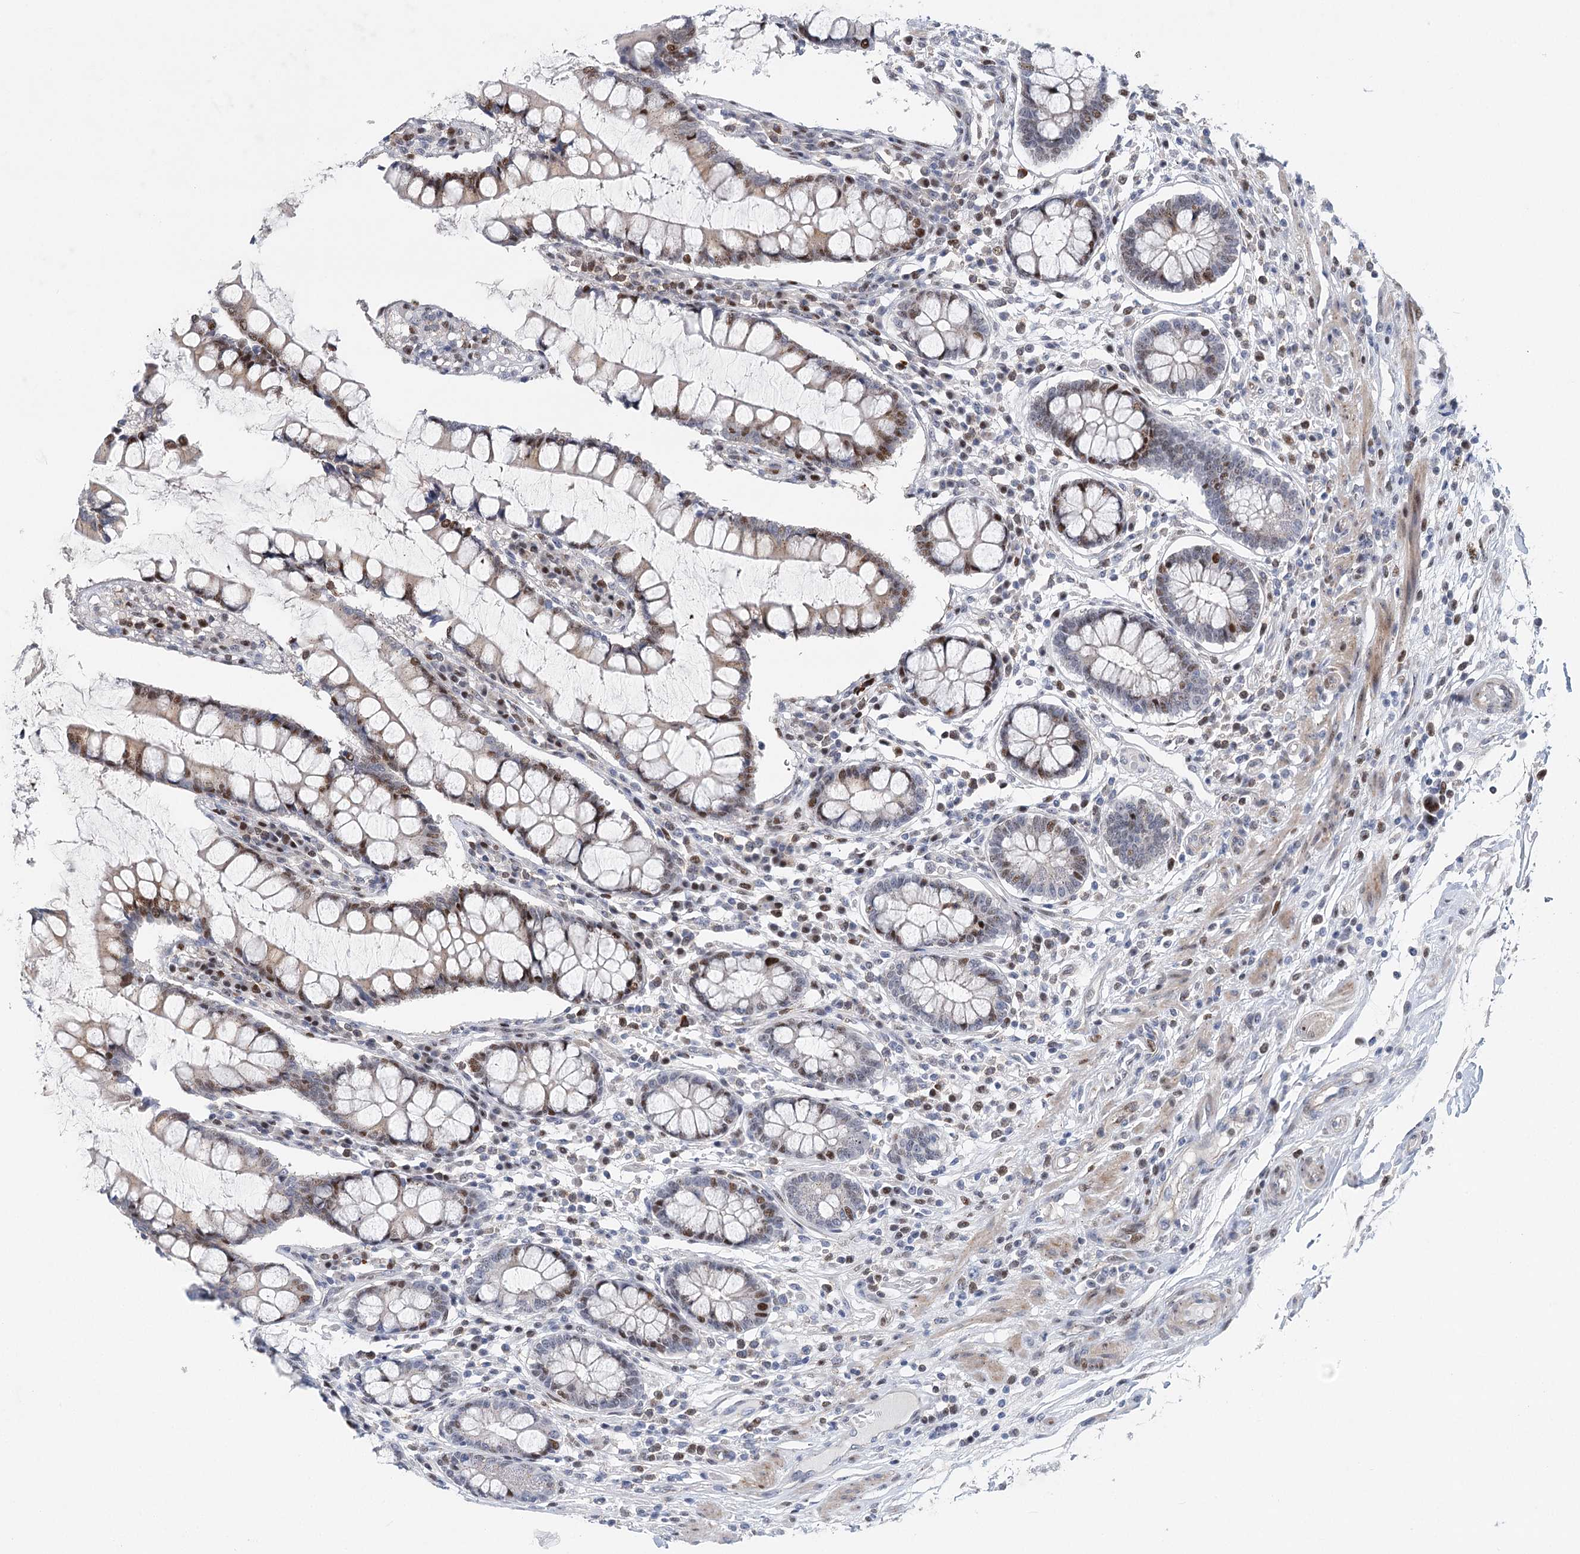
{"staining": {"intensity": "weak", "quantity": ">75%", "location": "cytoplasmic/membranous,nuclear"}, "tissue": "colon", "cell_type": "Endothelial cells", "image_type": "normal", "snomed": [{"axis": "morphology", "description": "Normal tissue, NOS"}, {"axis": "topography", "description": "Colon"}], "caption": "A high-resolution image shows IHC staining of unremarkable colon, which shows weak cytoplasmic/membranous,nuclear positivity in approximately >75% of endothelial cells. Nuclei are stained in blue.", "gene": "CAMTA1", "patient": {"sex": "female", "age": 79}}